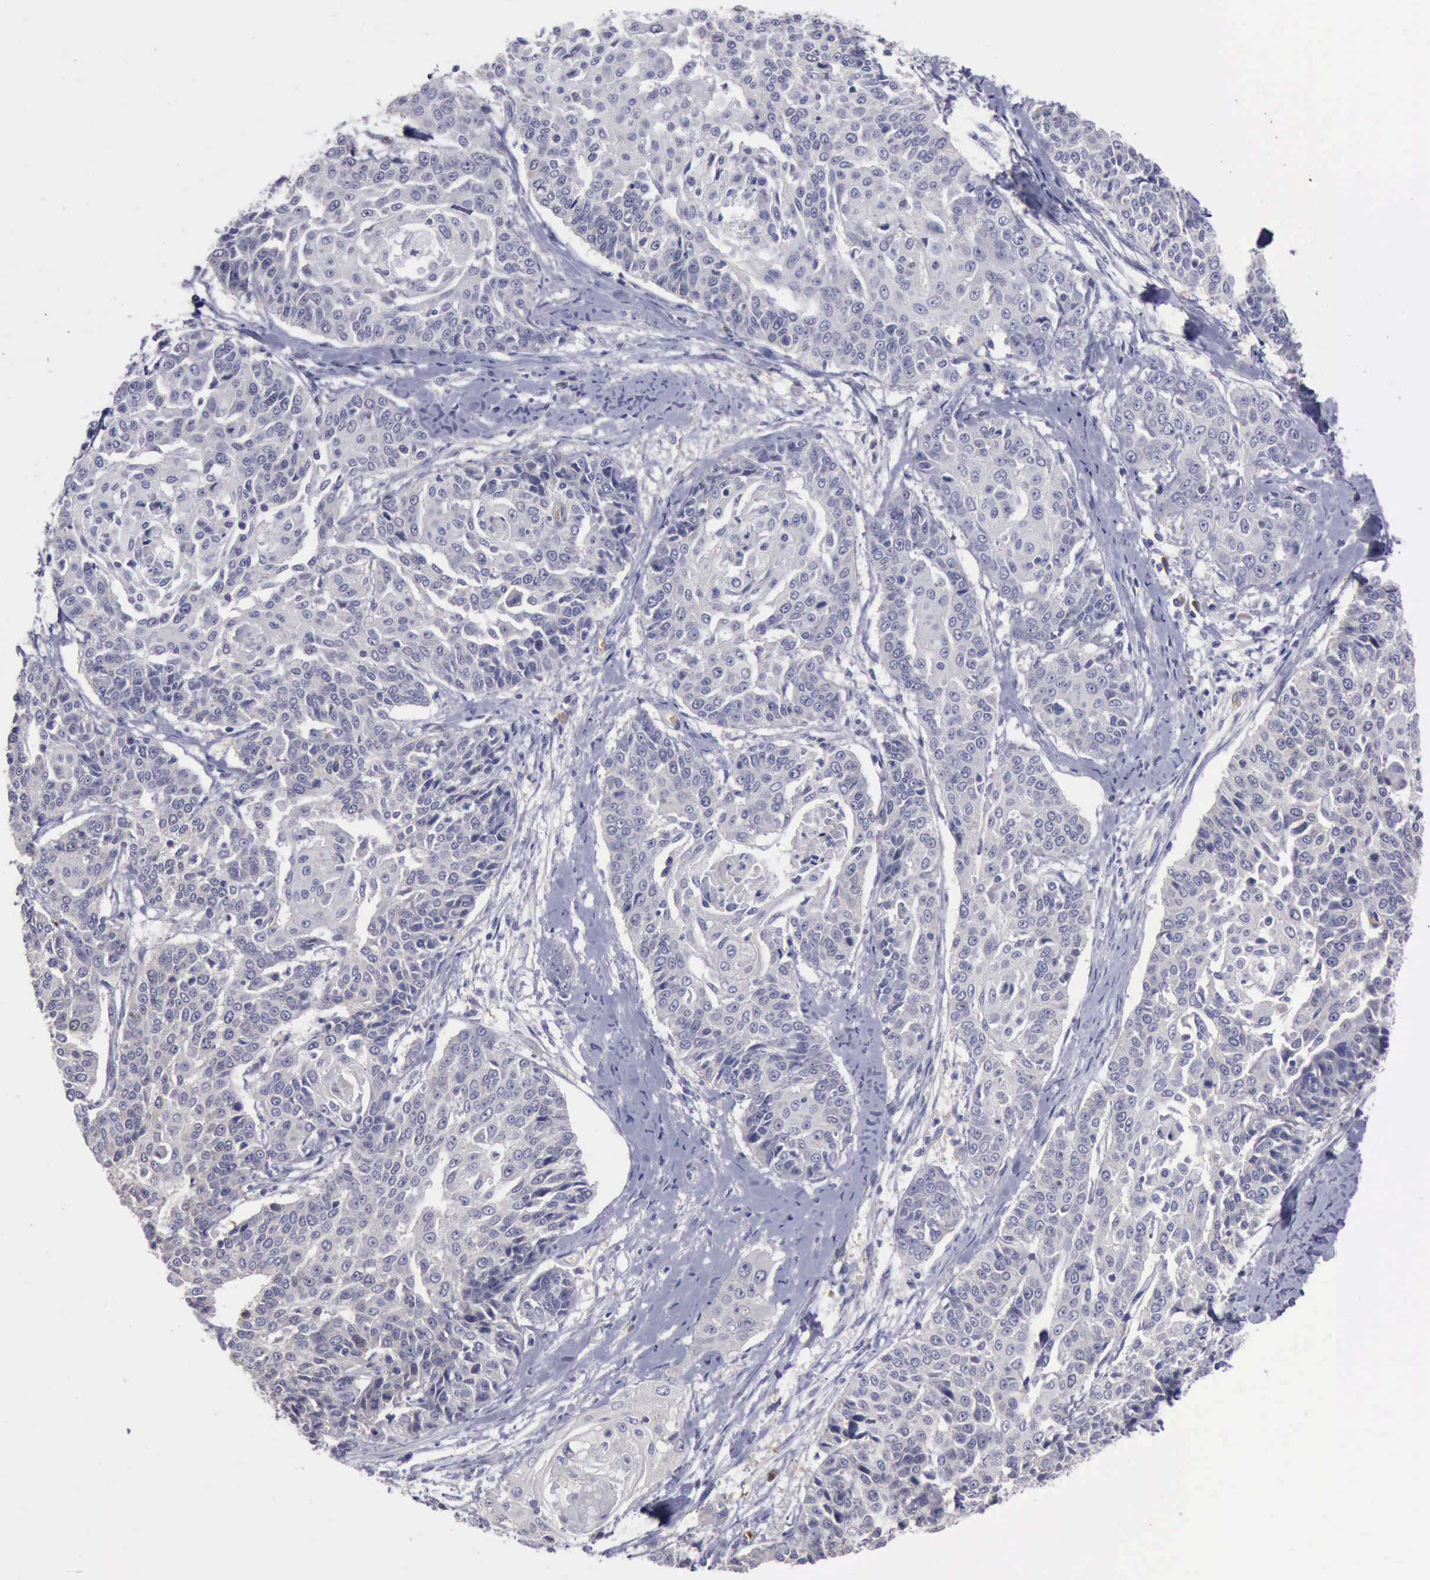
{"staining": {"intensity": "negative", "quantity": "none", "location": "none"}, "tissue": "cervical cancer", "cell_type": "Tumor cells", "image_type": "cancer", "snomed": [{"axis": "morphology", "description": "Squamous cell carcinoma, NOS"}, {"axis": "topography", "description": "Cervix"}], "caption": "Cervical squamous cell carcinoma was stained to show a protein in brown. There is no significant staining in tumor cells.", "gene": "CEP128", "patient": {"sex": "female", "age": 64}}